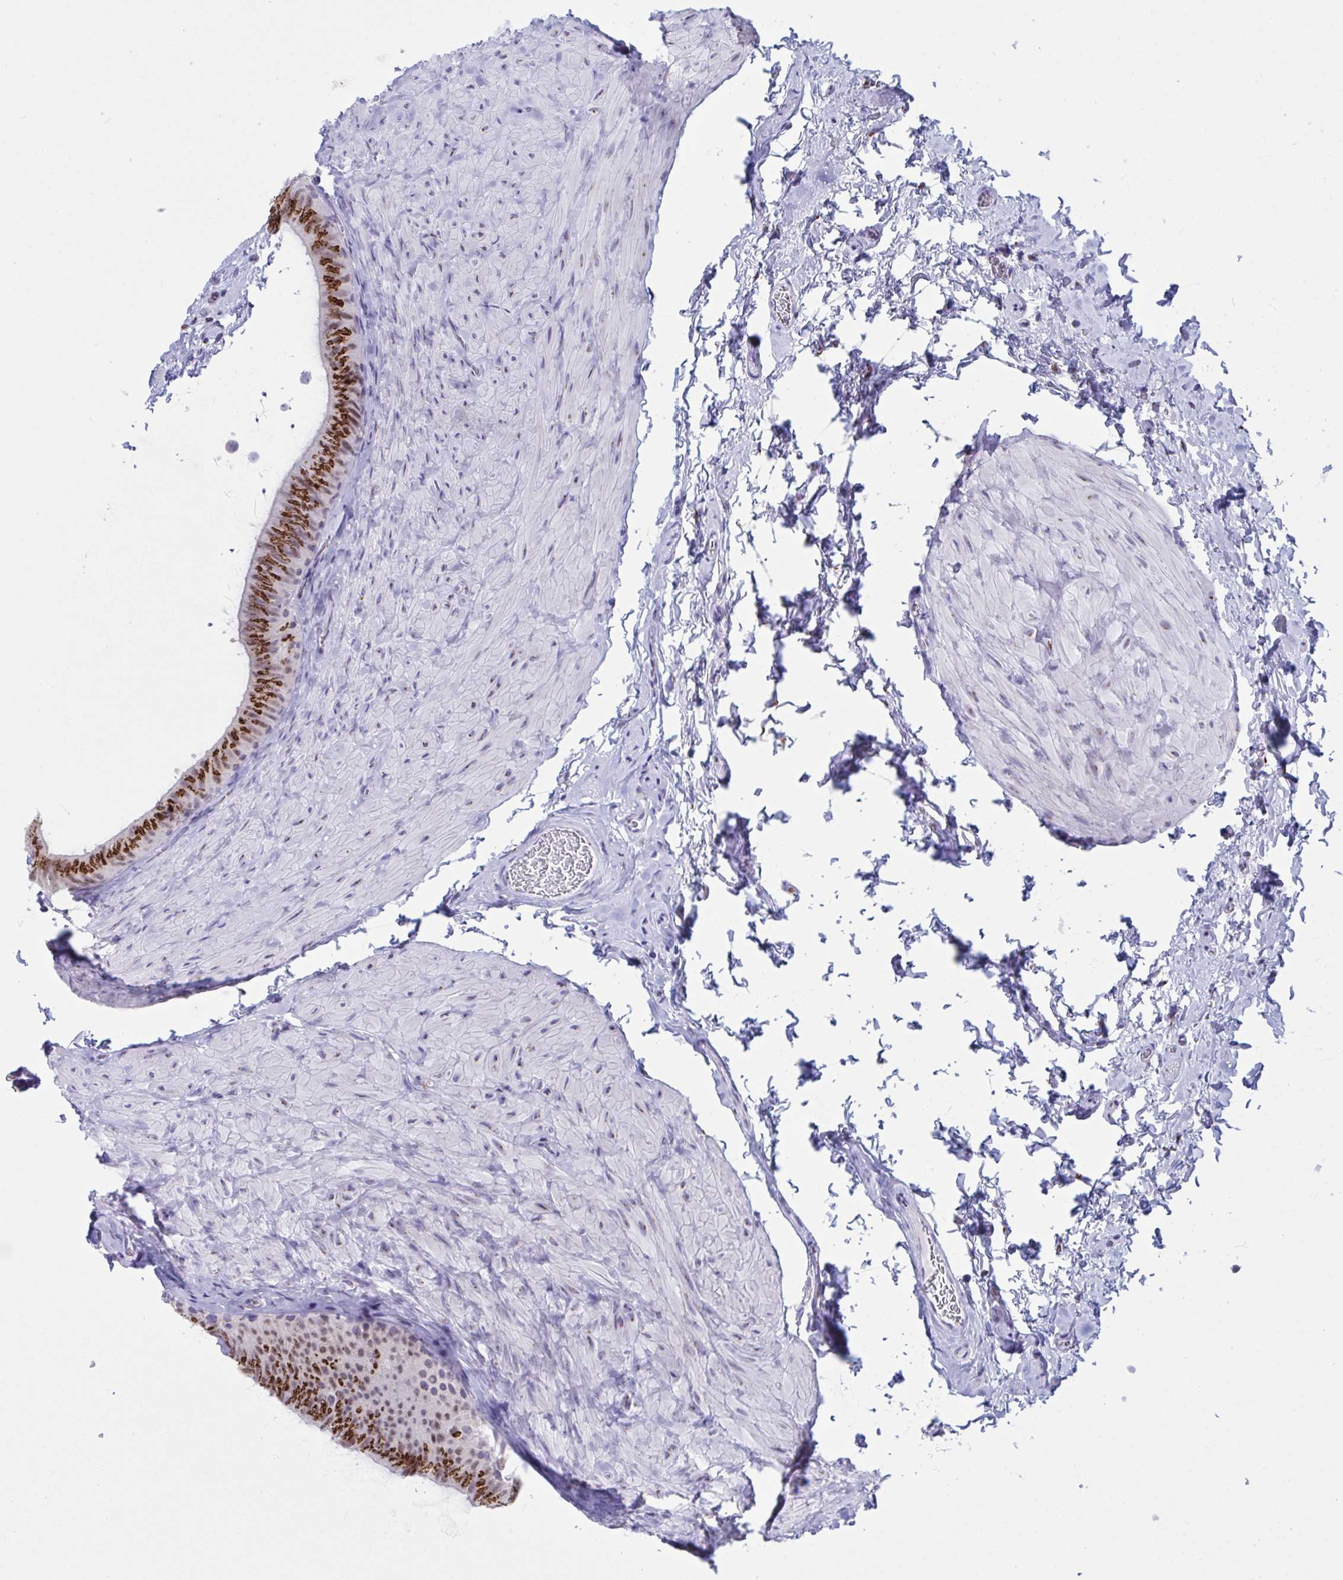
{"staining": {"intensity": "strong", "quantity": ">75%", "location": "cytoplasmic/membranous"}, "tissue": "epididymis", "cell_type": "Glandular cells", "image_type": "normal", "snomed": [{"axis": "morphology", "description": "Normal tissue, NOS"}, {"axis": "topography", "description": "Epididymis, spermatic cord, NOS"}, {"axis": "topography", "description": "Epididymis"}], "caption": "Benign epididymis demonstrates strong cytoplasmic/membranous expression in about >75% of glandular cells, visualized by immunohistochemistry. (brown staining indicates protein expression, while blue staining denotes nuclei).", "gene": "SCLY", "patient": {"sex": "male", "age": 31}}